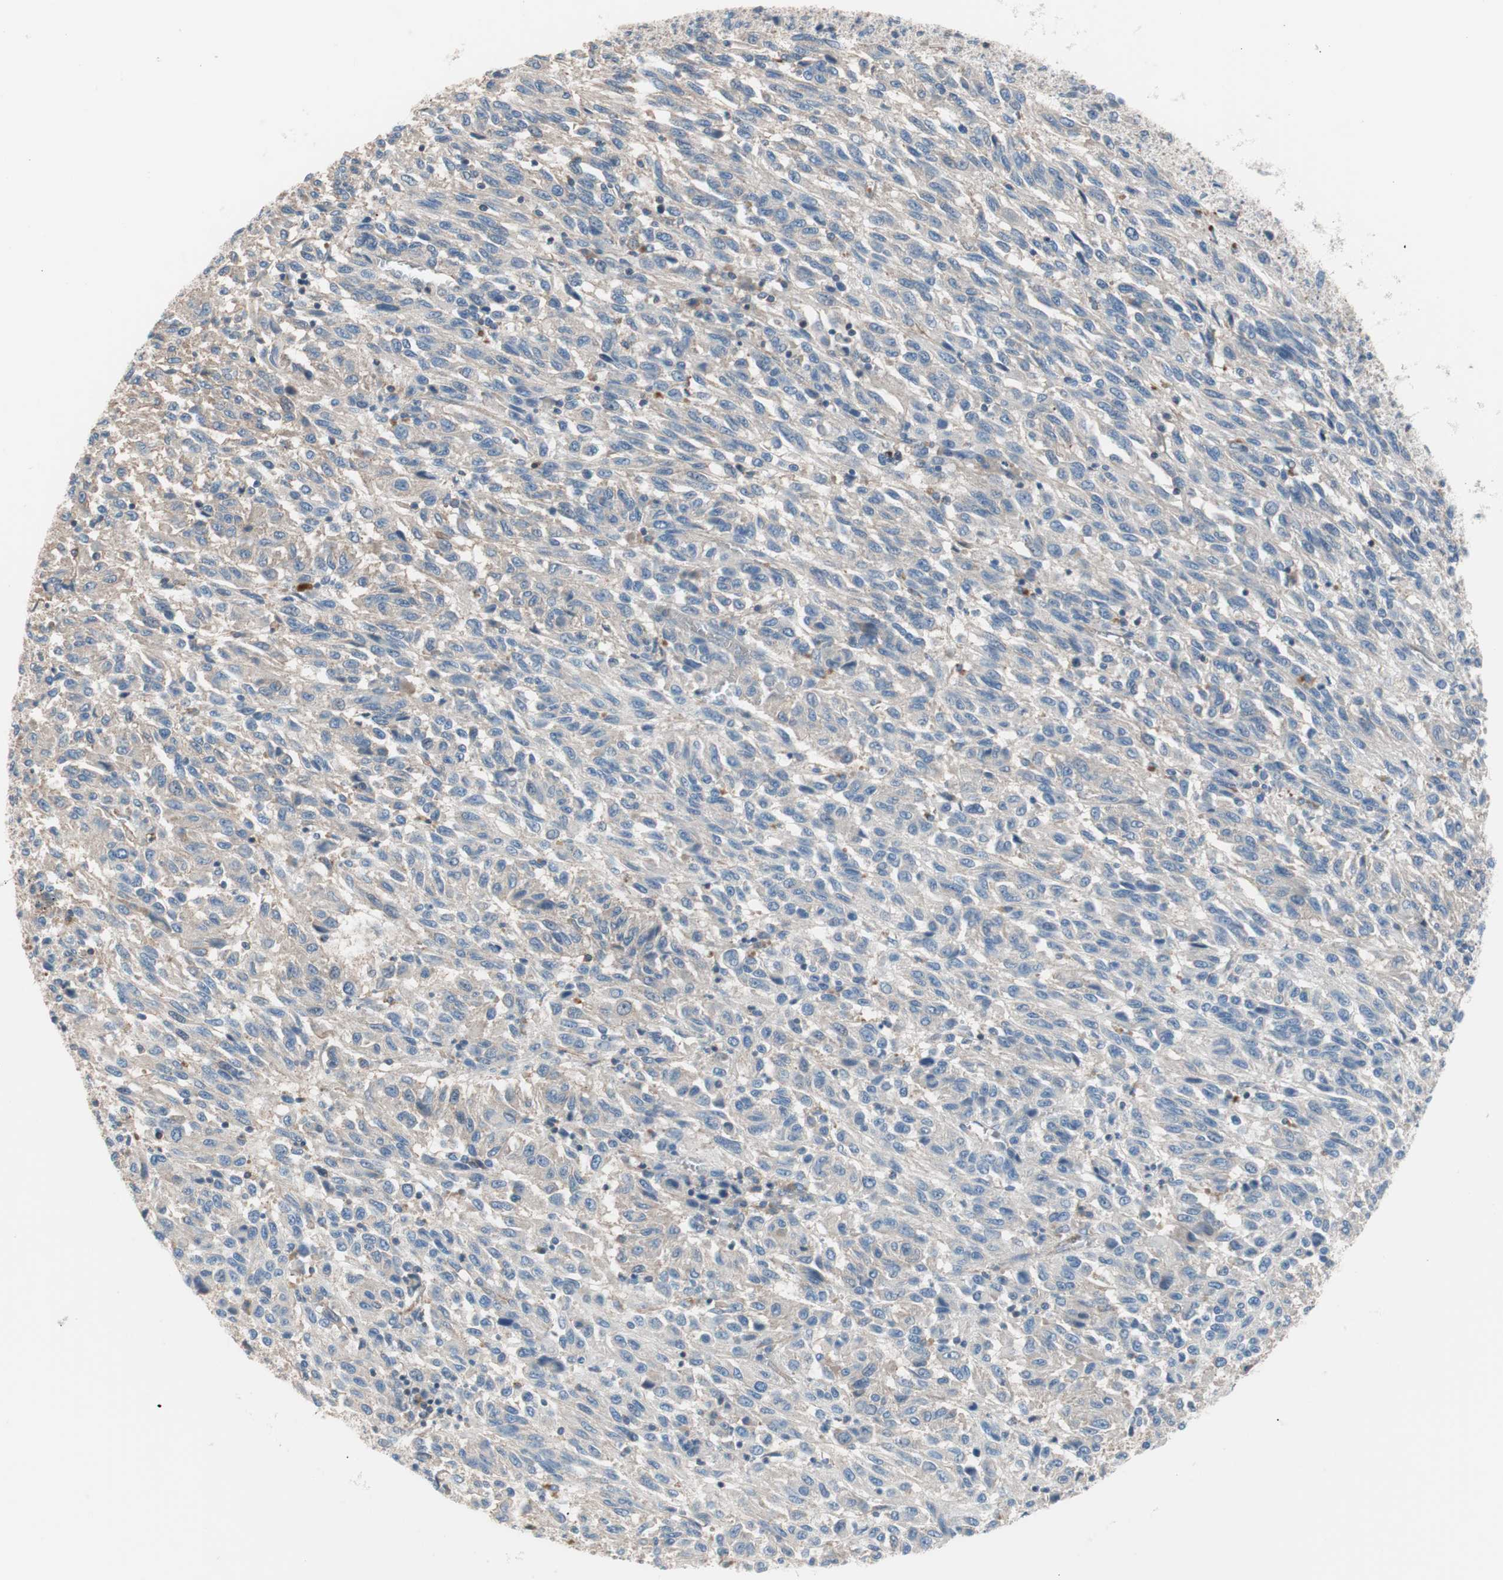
{"staining": {"intensity": "weak", "quantity": "25%-75%", "location": "cytoplasmic/membranous"}, "tissue": "melanoma", "cell_type": "Tumor cells", "image_type": "cancer", "snomed": [{"axis": "morphology", "description": "Malignant melanoma, Metastatic site"}, {"axis": "topography", "description": "Lung"}], "caption": "Human malignant melanoma (metastatic site) stained for a protein (brown) exhibits weak cytoplasmic/membranous positive expression in about 25%-75% of tumor cells.", "gene": "GPR160", "patient": {"sex": "male", "age": 64}}